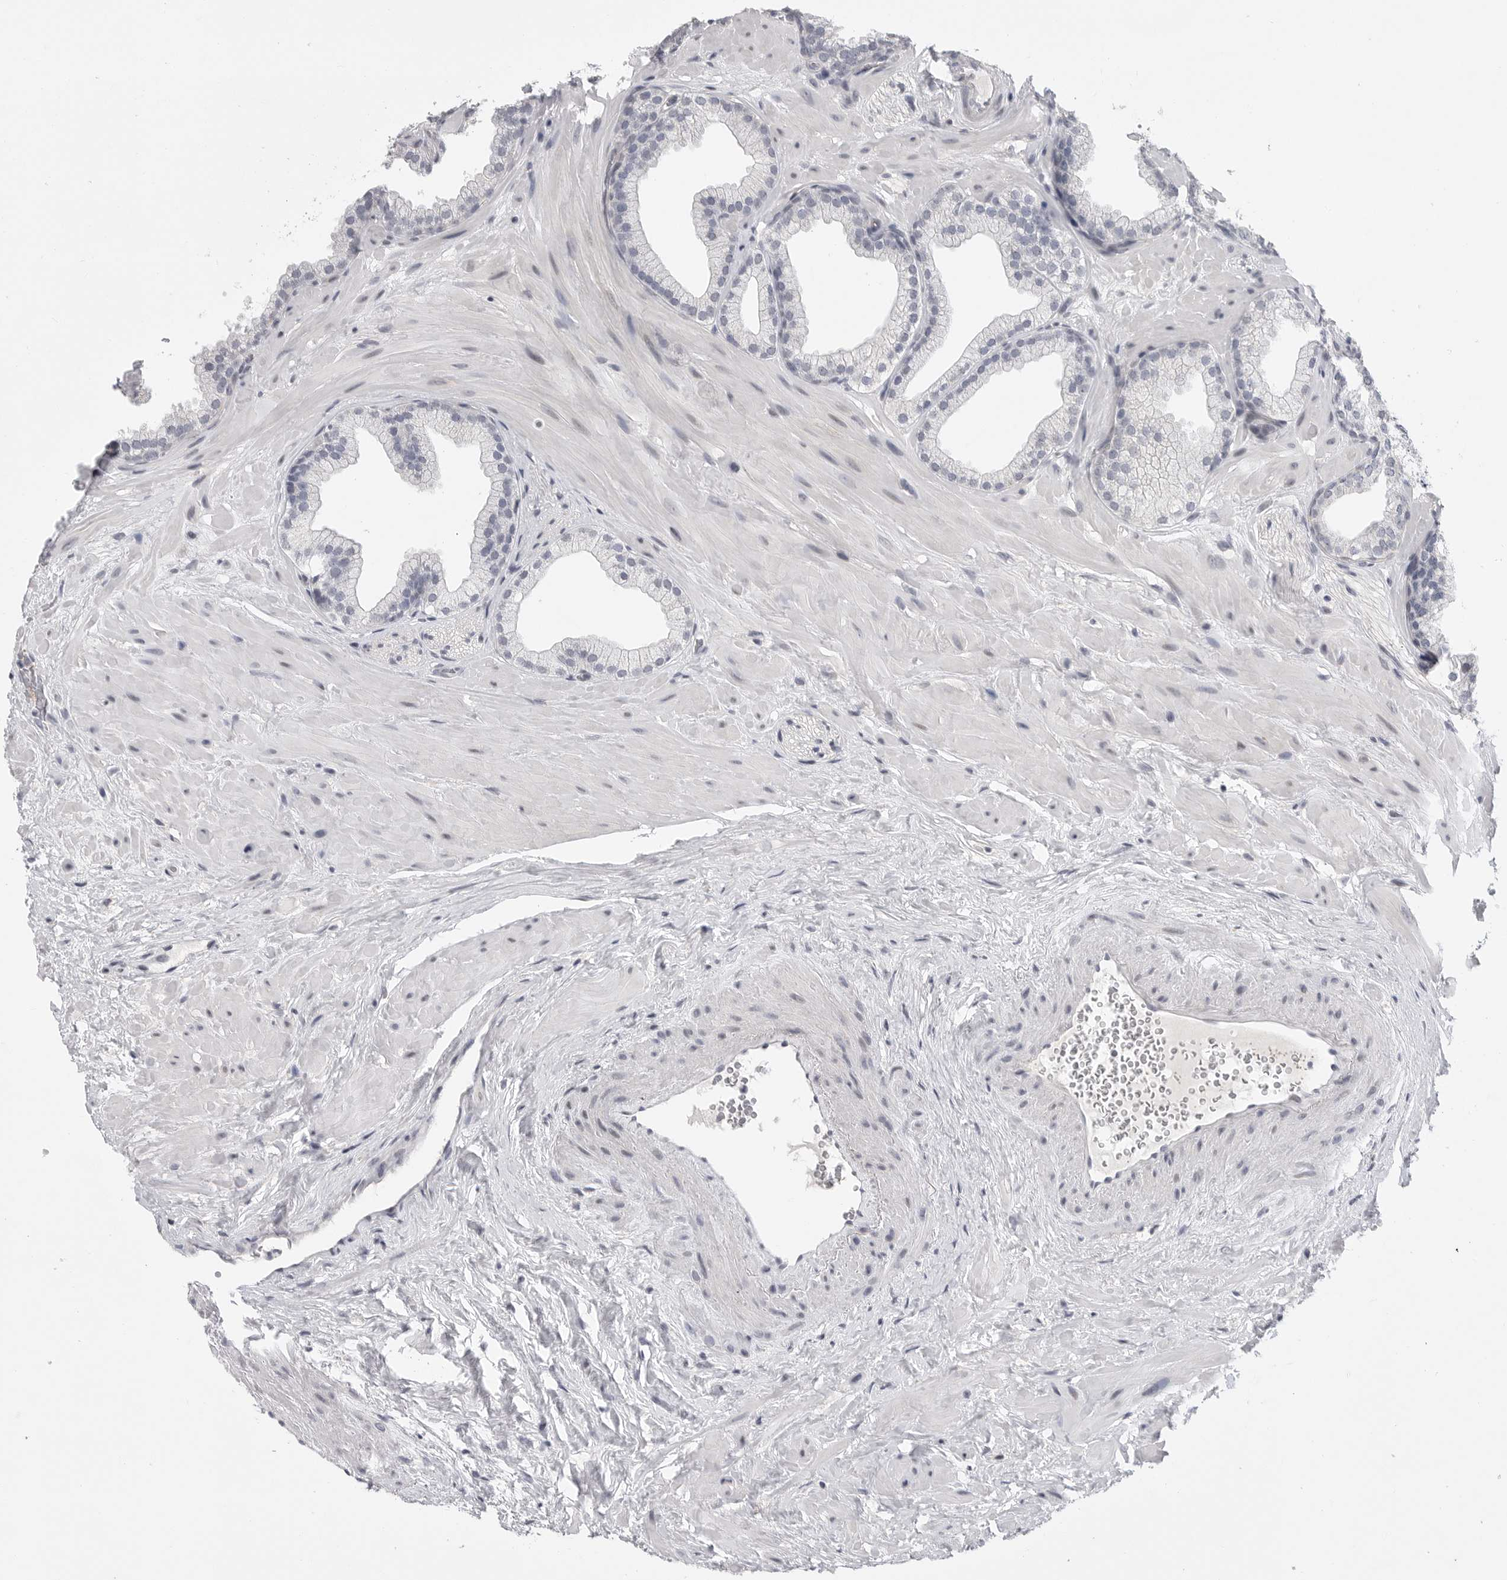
{"staining": {"intensity": "negative", "quantity": "none", "location": "none"}, "tissue": "prostate", "cell_type": "Glandular cells", "image_type": "normal", "snomed": [{"axis": "morphology", "description": "Normal tissue, NOS"}, {"axis": "morphology", "description": "Urothelial carcinoma, Low grade"}, {"axis": "topography", "description": "Urinary bladder"}, {"axis": "topography", "description": "Prostate"}], "caption": "High power microscopy micrograph of an immunohistochemistry (IHC) histopathology image of unremarkable prostate, revealing no significant staining in glandular cells. (DAB immunohistochemistry with hematoxylin counter stain).", "gene": "FBXO43", "patient": {"sex": "male", "age": 60}}